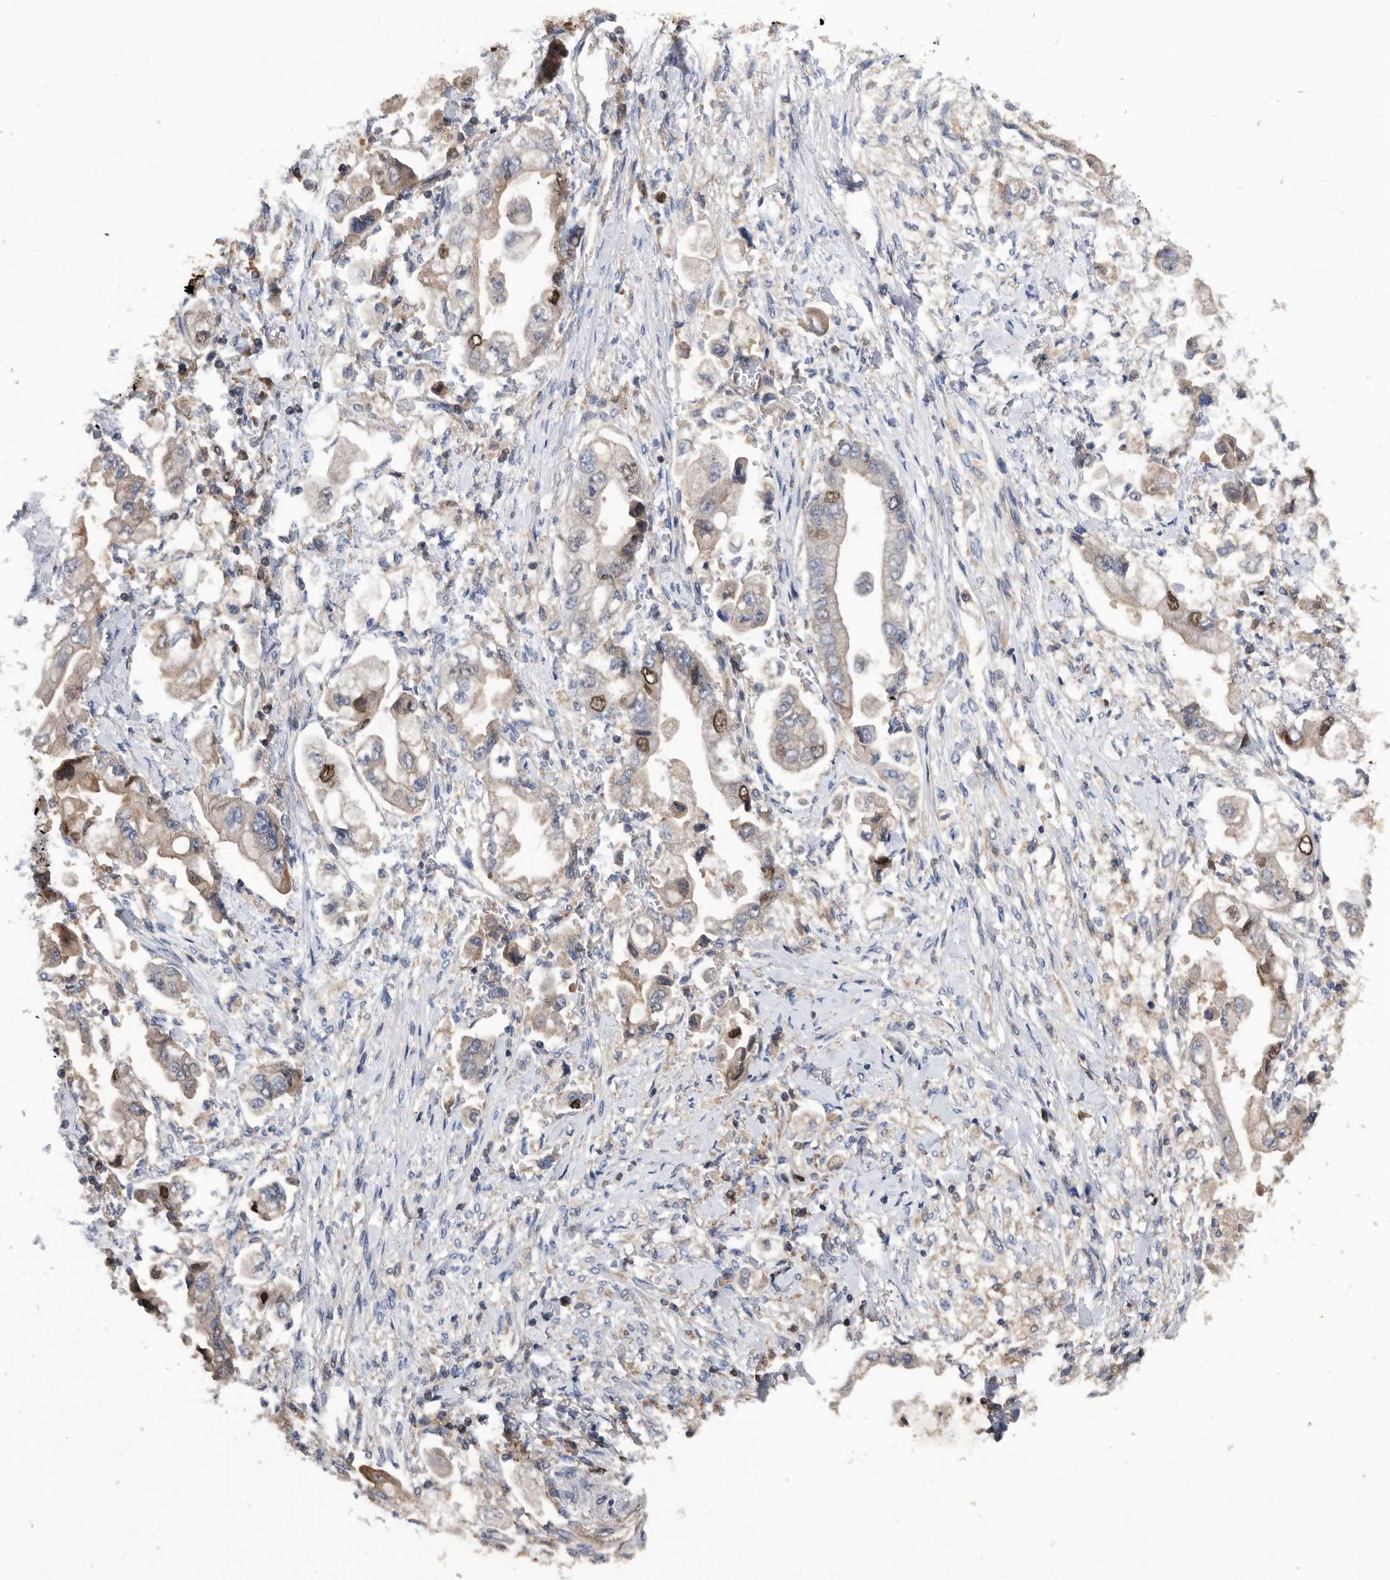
{"staining": {"intensity": "moderate", "quantity": "<25%", "location": "cytoplasmic/membranous,nuclear"}, "tissue": "stomach cancer", "cell_type": "Tumor cells", "image_type": "cancer", "snomed": [{"axis": "morphology", "description": "Adenocarcinoma, NOS"}, {"axis": "topography", "description": "Stomach"}], "caption": "IHC micrograph of neoplastic tissue: stomach cancer stained using immunohistochemistry (IHC) reveals low levels of moderate protein expression localized specifically in the cytoplasmic/membranous and nuclear of tumor cells, appearing as a cytoplasmic/membranous and nuclear brown color.", "gene": "ATAD2", "patient": {"sex": "male", "age": 62}}